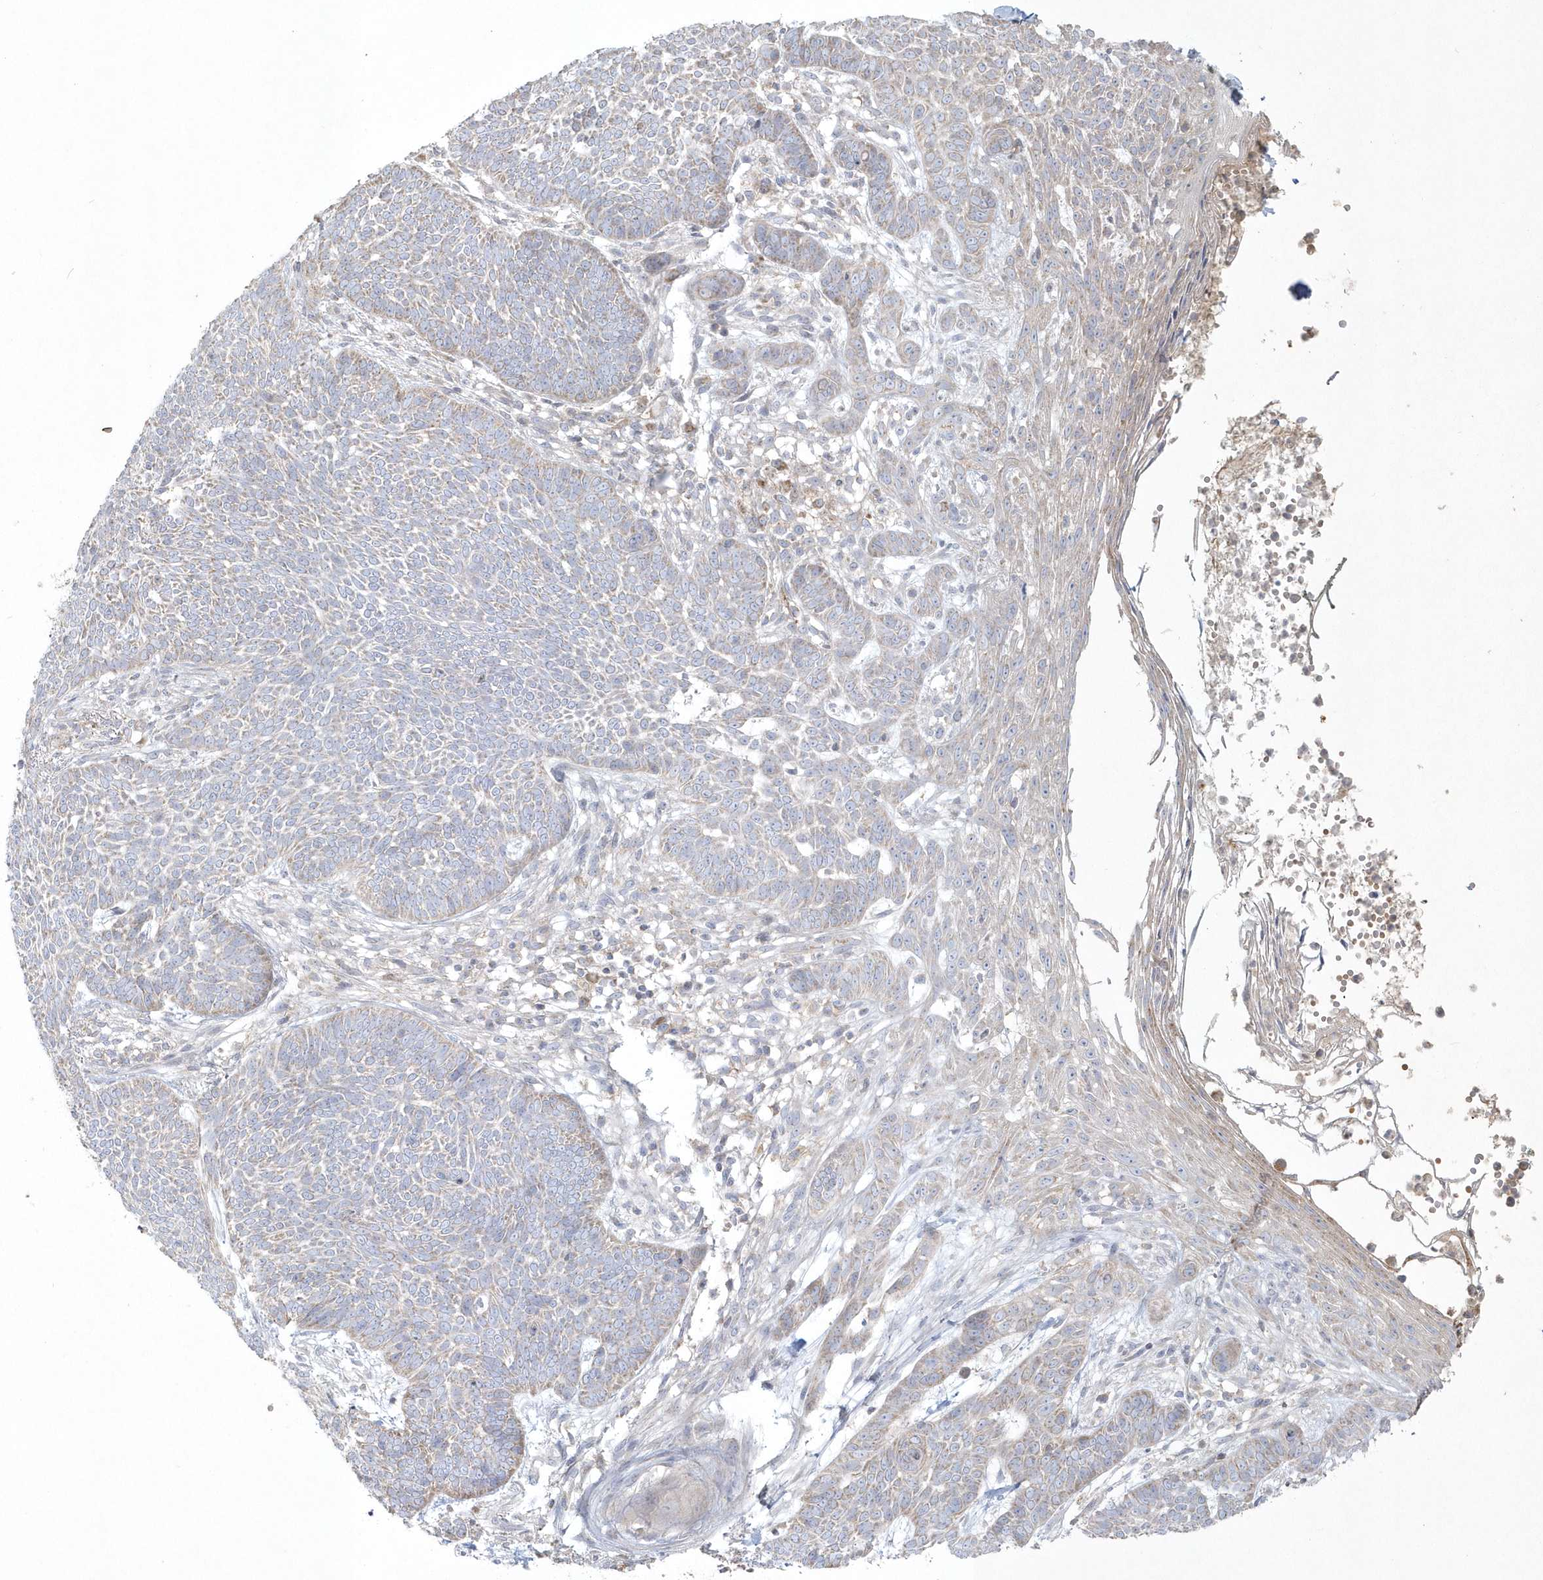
{"staining": {"intensity": "weak", "quantity": "<25%", "location": "cytoplasmic/membranous"}, "tissue": "skin cancer", "cell_type": "Tumor cells", "image_type": "cancer", "snomed": [{"axis": "morphology", "description": "Normal tissue, NOS"}, {"axis": "morphology", "description": "Basal cell carcinoma"}, {"axis": "topography", "description": "Skin"}], "caption": "The histopathology image demonstrates no staining of tumor cells in skin cancer.", "gene": "BLTP3A", "patient": {"sex": "male", "age": 64}}